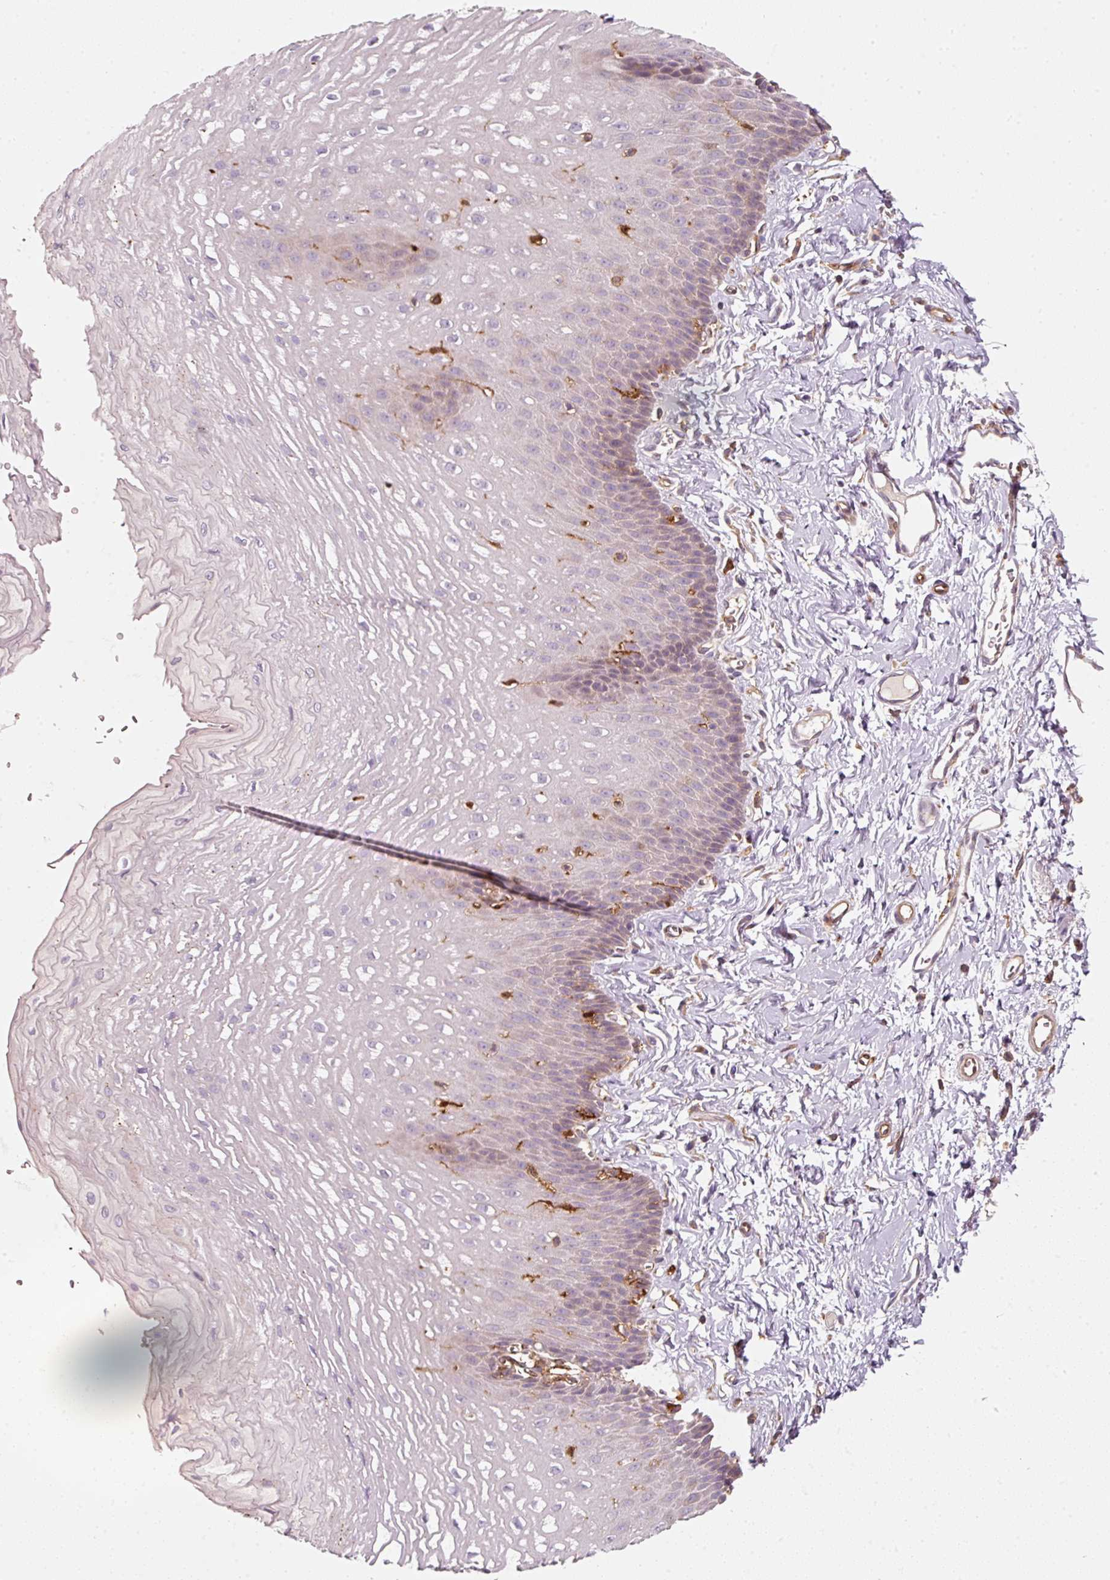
{"staining": {"intensity": "weak", "quantity": "25%-75%", "location": "cytoplasmic/membranous"}, "tissue": "esophagus", "cell_type": "Squamous epithelial cells", "image_type": "normal", "snomed": [{"axis": "morphology", "description": "Normal tissue, NOS"}, {"axis": "topography", "description": "Esophagus"}], "caption": "Brown immunohistochemical staining in benign esophagus demonstrates weak cytoplasmic/membranous positivity in about 25%-75% of squamous epithelial cells. Using DAB (3,3'-diaminobenzidine) (brown) and hematoxylin (blue) stains, captured at high magnification using brightfield microscopy.", "gene": "IQGAP2", "patient": {"sex": "male", "age": 70}}